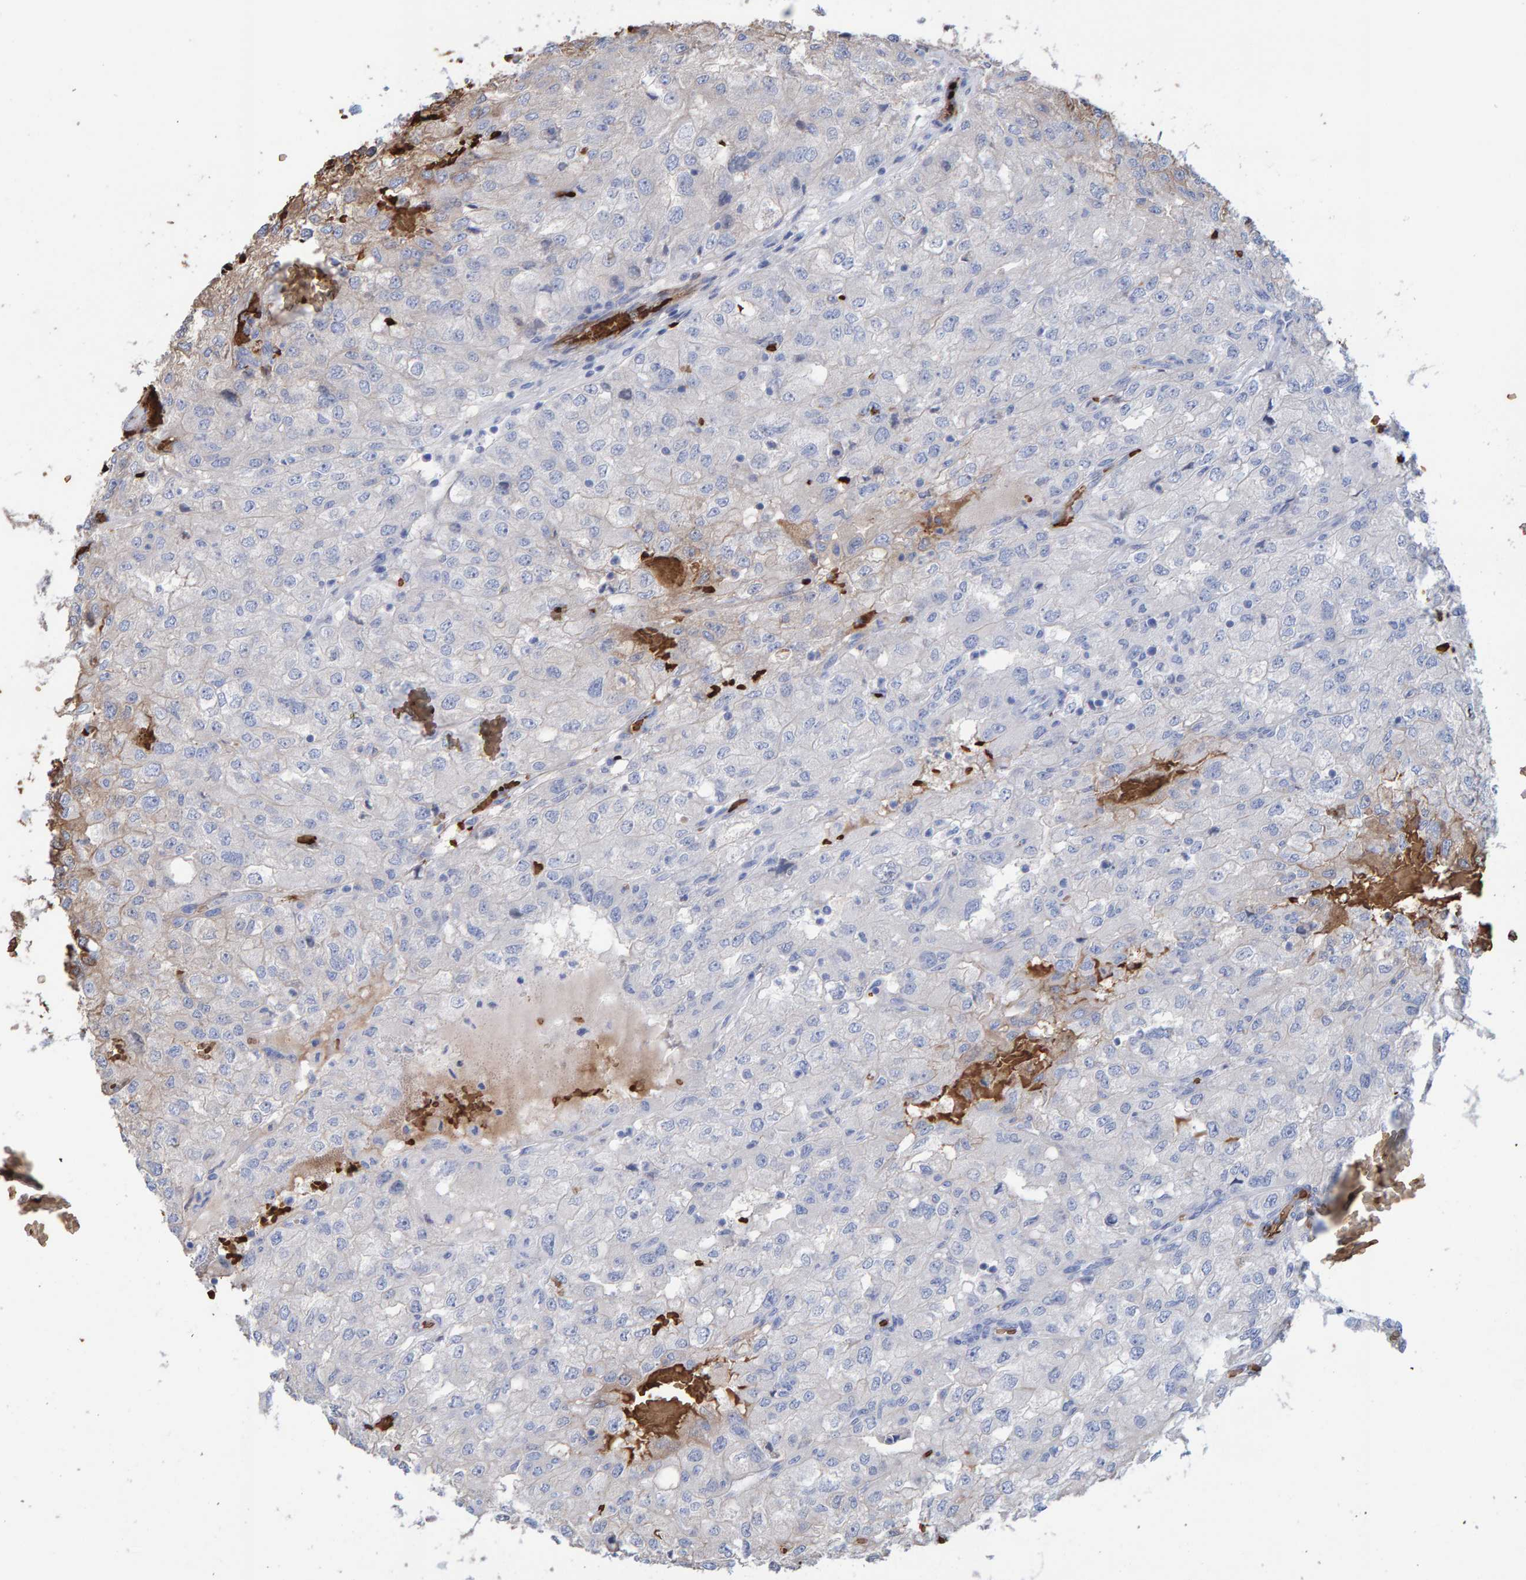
{"staining": {"intensity": "weak", "quantity": "25%-75%", "location": "cytoplasmic/membranous"}, "tissue": "renal cancer", "cell_type": "Tumor cells", "image_type": "cancer", "snomed": [{"axis": "morphology", "description": "Adenocarcinoma, NOS"}, {"axis": "topography", "description": "Kidney"}], "caption": "Immunohistochemistry photomicrograph of neoplastic tissue: human renal adenocarcinoma stained using IHC exhibits low levels of weak protein expression localized specifically in the cytoplasmic/membranous of tumor cells, appearing as a cytoplasmic/membranous brown color.", "gene": "VPS9D1", "patient": {"sex": "female", "age": 54}}